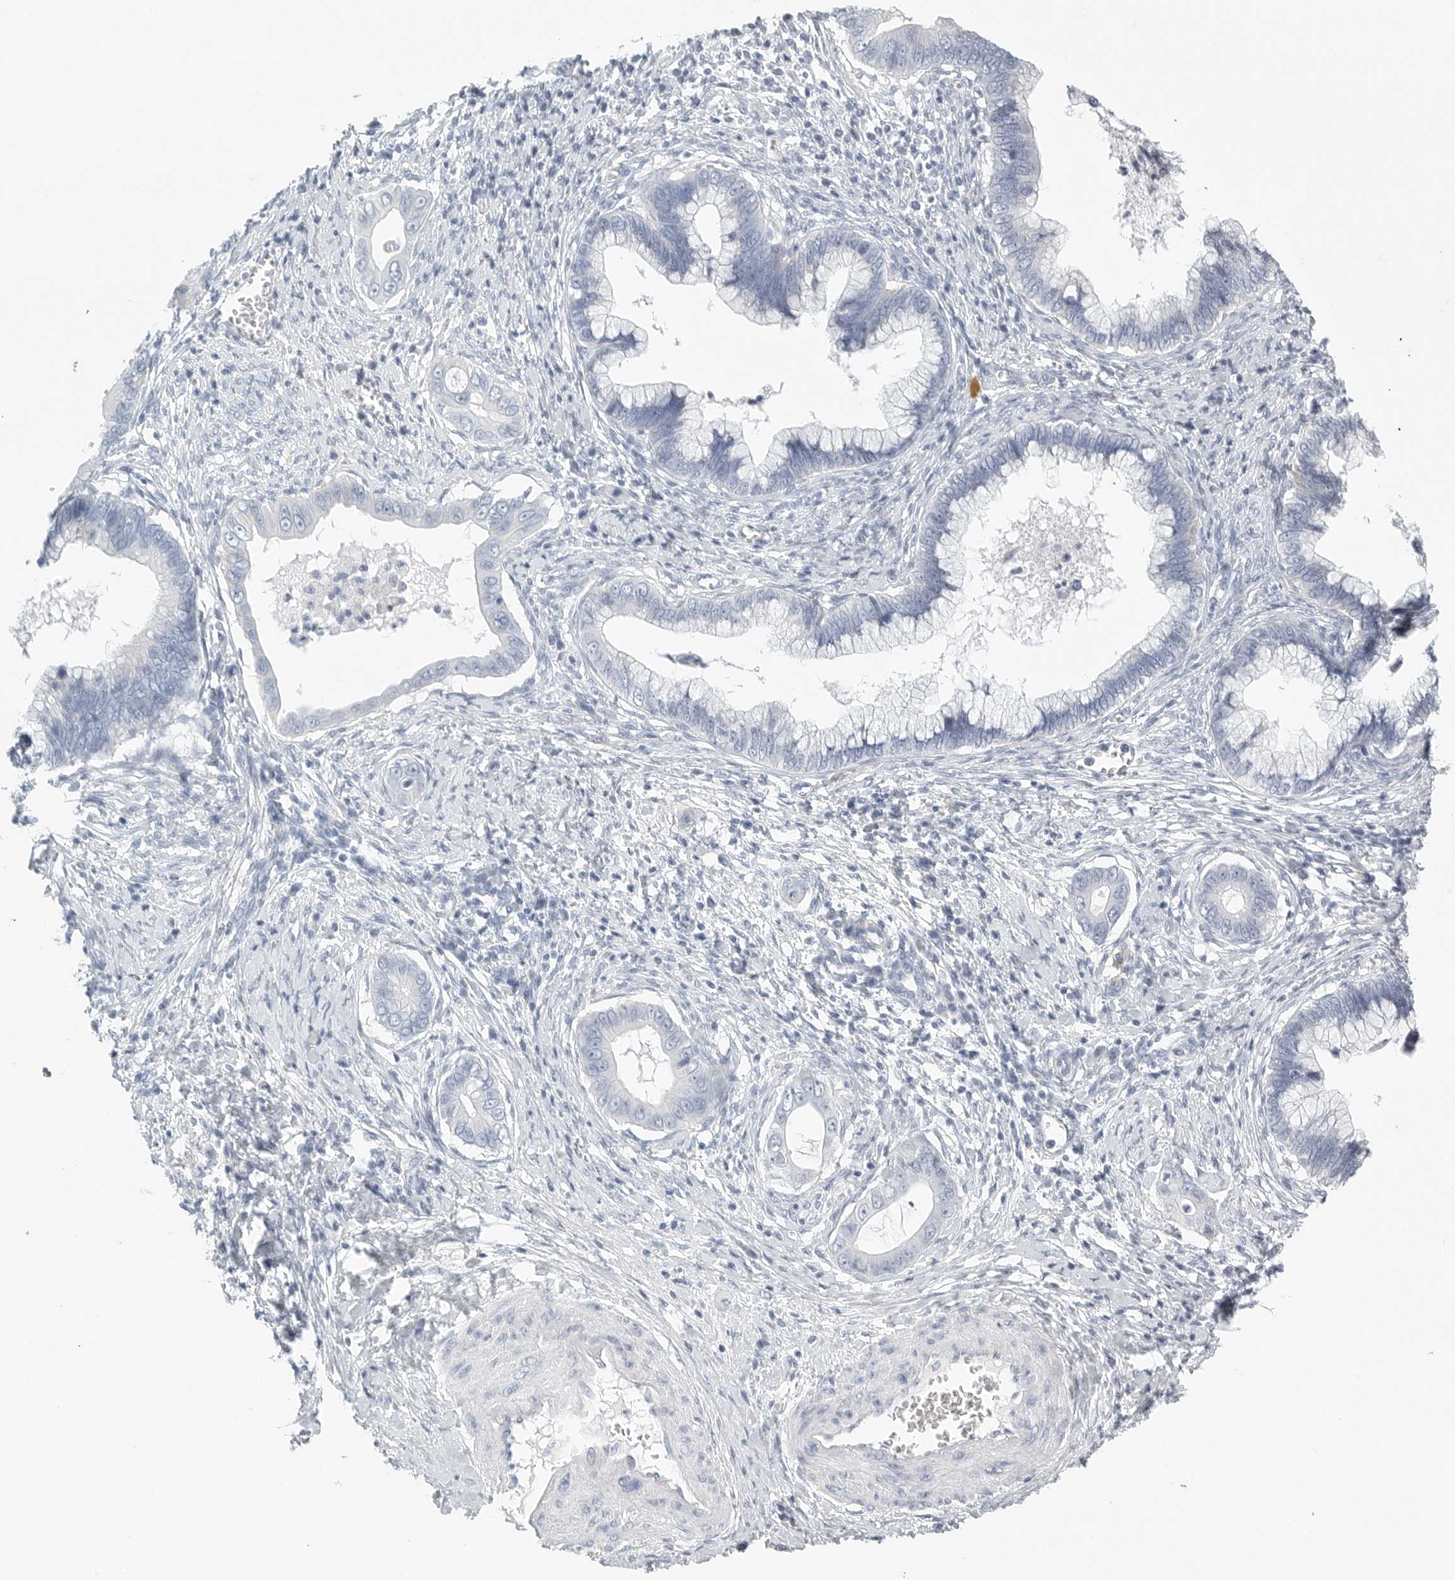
{"staining": {"intensity": "negative", "quantity": "none", "location": "none"}, "tissue": "cervical cancer", "cell_type": "Tumor cells", "image_type": "cancer", "snomed": [{"axis": "morphology", "description": "Adenocarcinoma, NOS"}, {"axis": "topography", "description": "Cervix"}], "caption": "Cervical adenocarcinoma was stained to show a protein in brown. There is no significant positivity in tumor cells.", "gene": "TNR", "patient": {"sex": "female", "age": 44}}